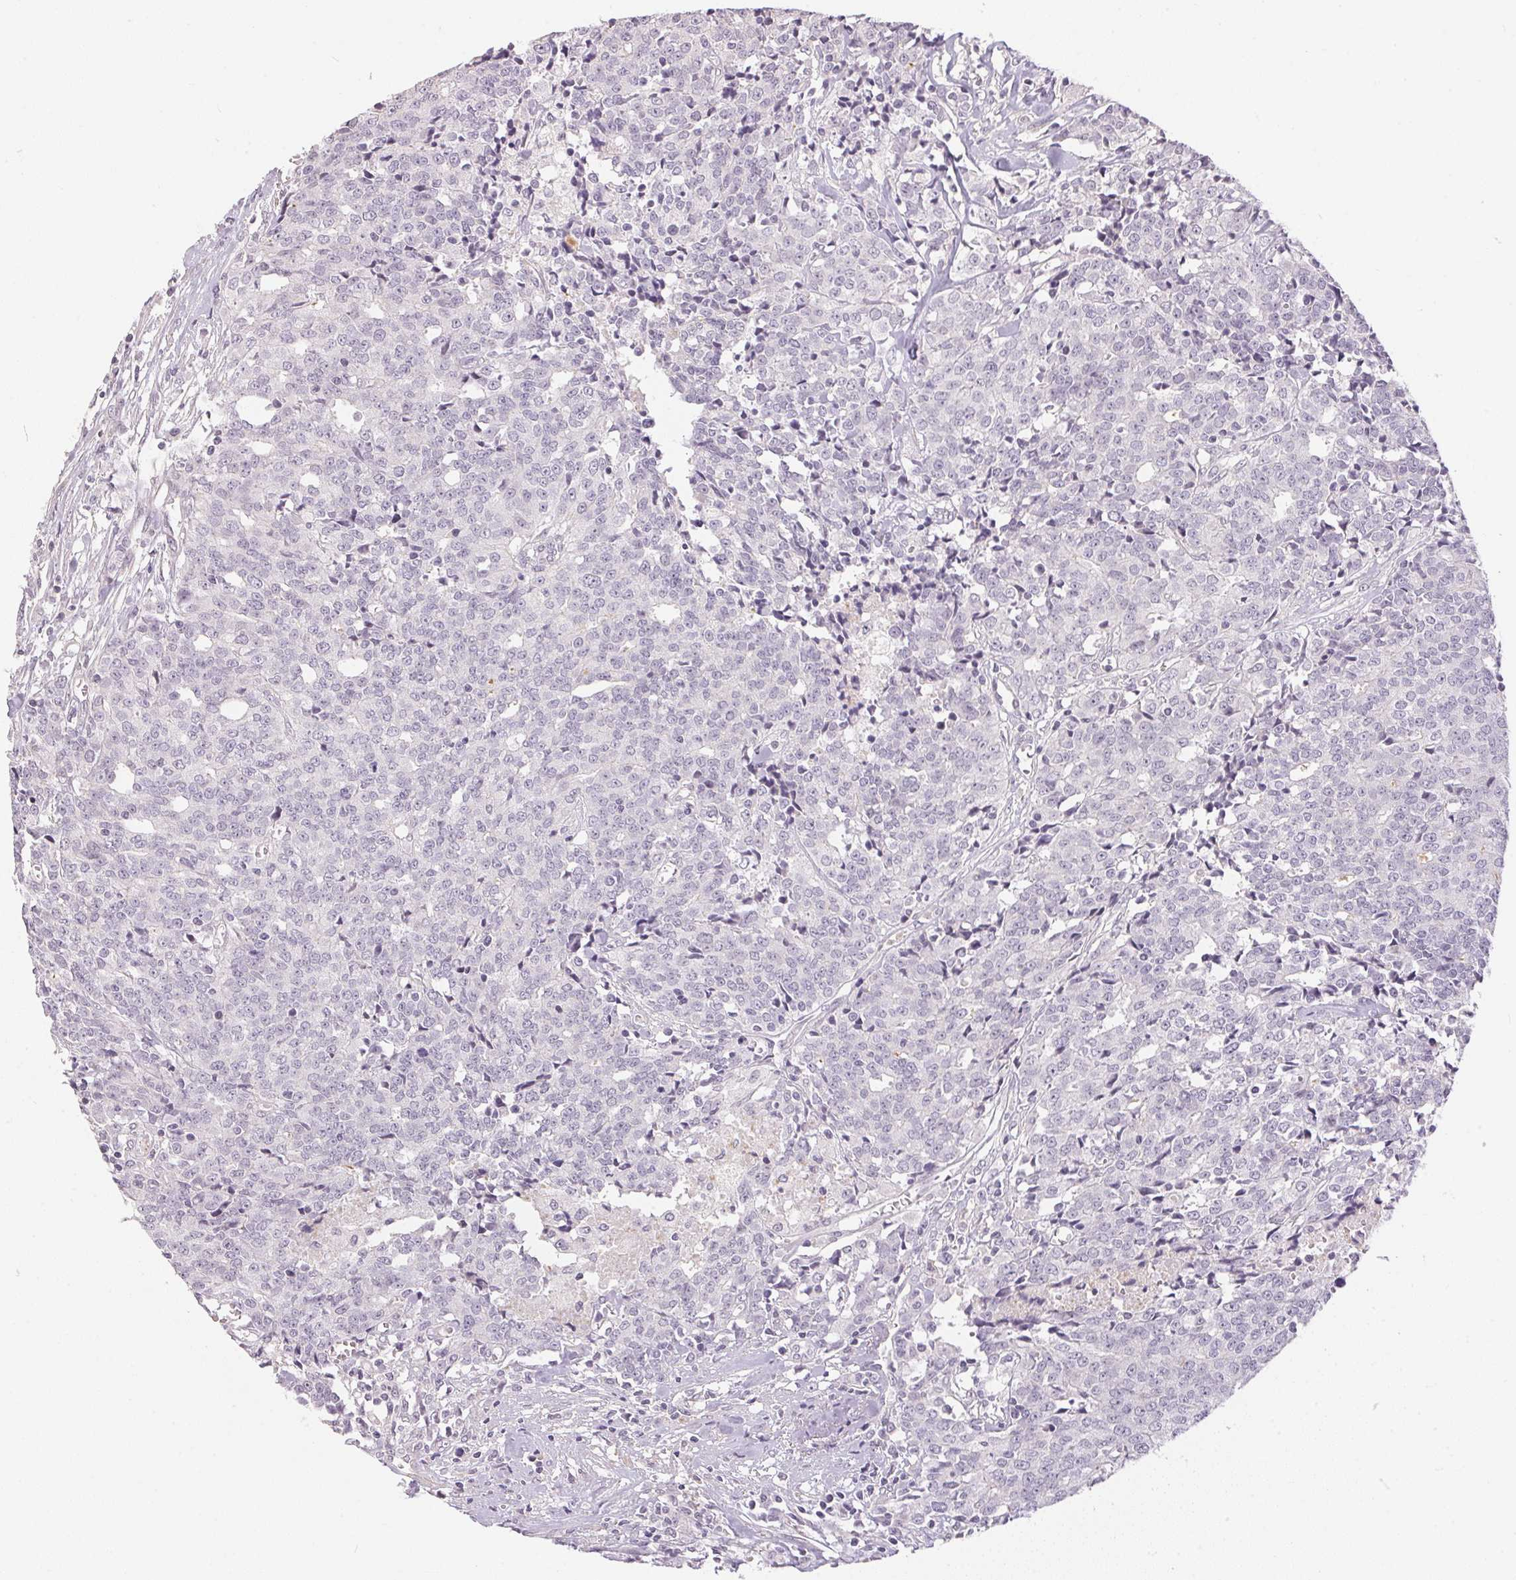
{"staining": {"intensity": "negative", "quantity": "none", "location": "none"}, "tissue": "prostate cancer", "cell_type": "Tumor cells", "image_type": "cancer", "snomed": [{"axis": "morphology", "description": "Adenocarcinoma, High grade"}, {"axis": "topography", "description": "Prostate and seminal vesicle, NOS"}], "caption": "IHC of human high-grade adenocarcinoma (prostate) shows no positivity in tumor cells.", "gene": "GDAP1L1", "patient": {"sex": "male", "age": 60}}